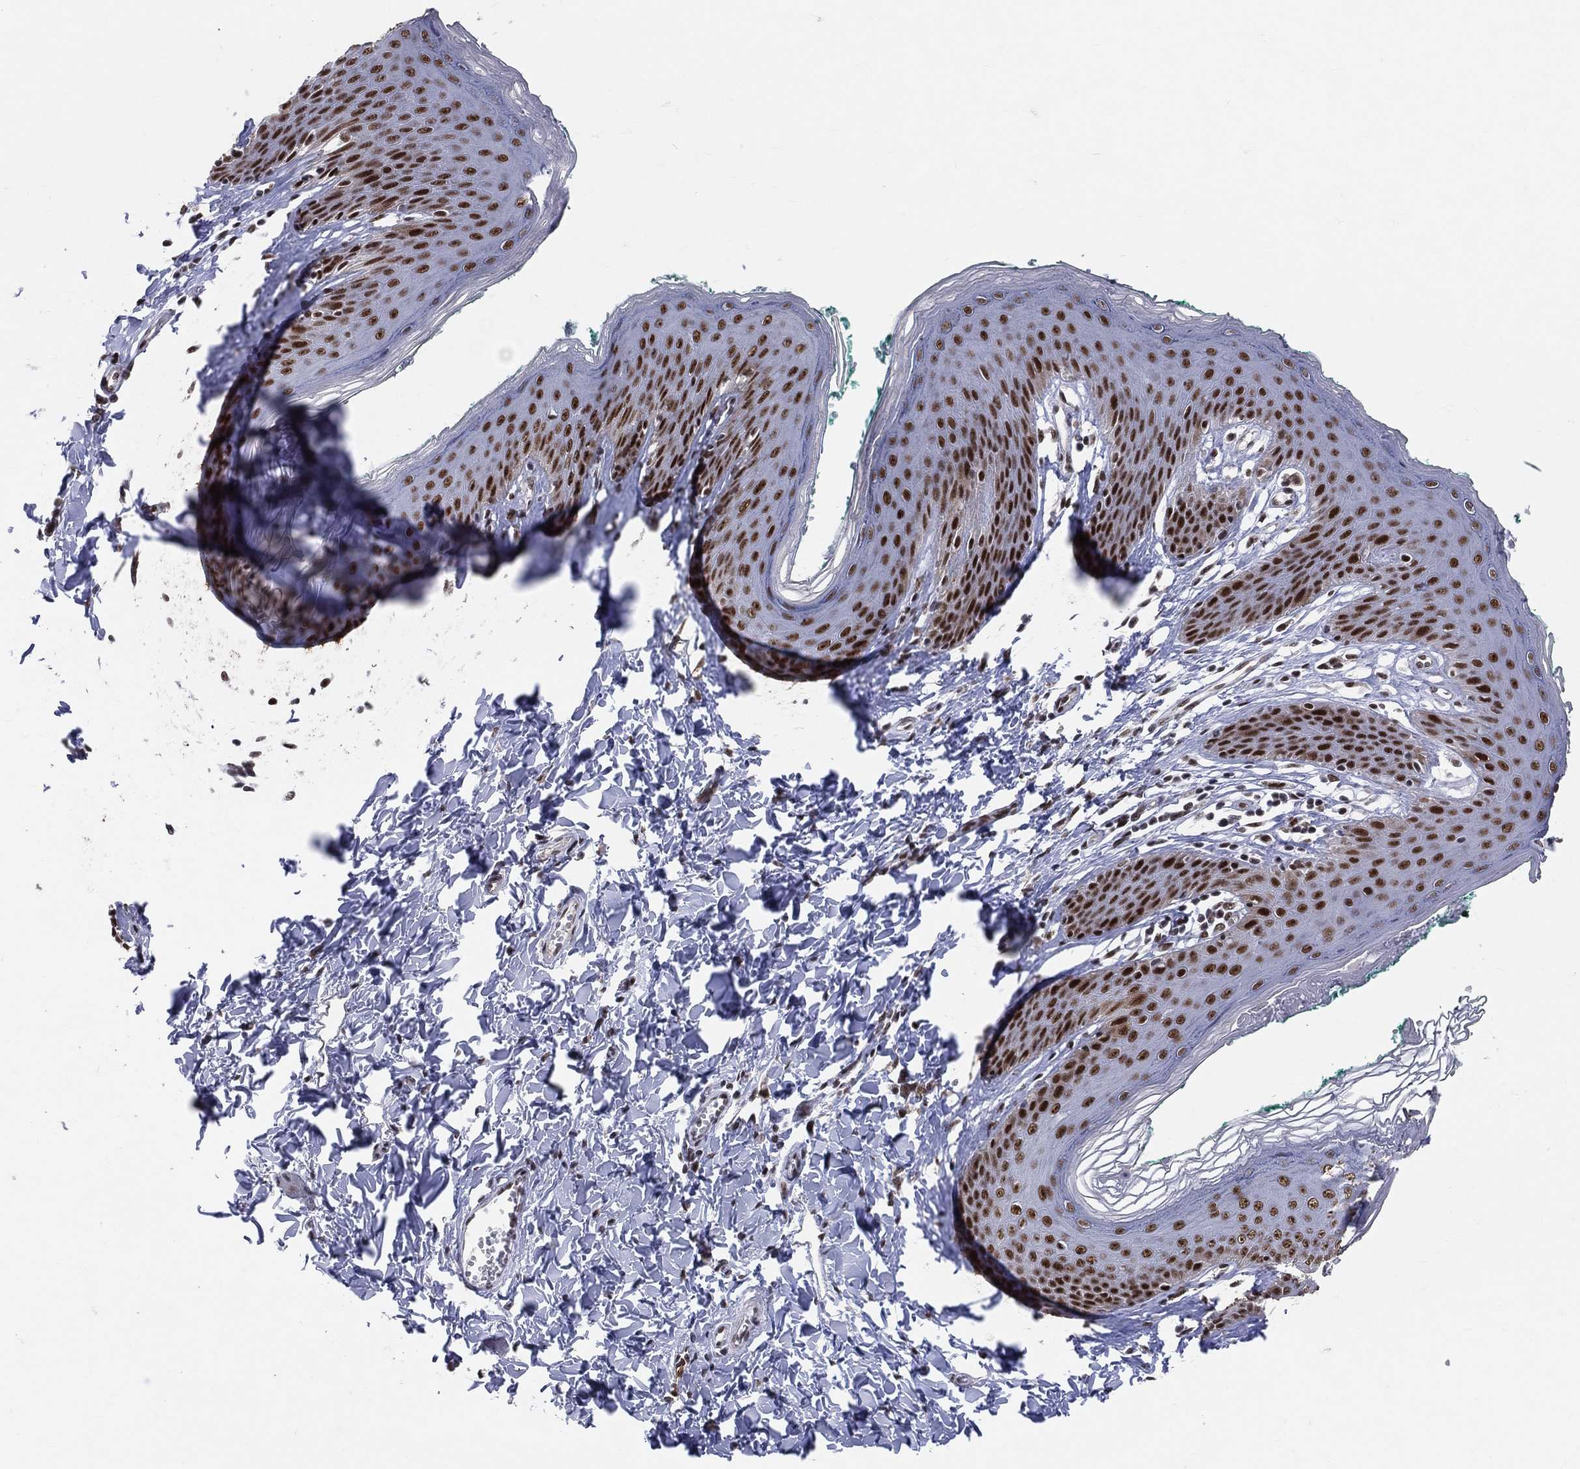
{"staining": {"intensity": "strong", "quantity": ">75%", "location": "nuclear"}, "tissue": "skin", "cell_type": "Epidermal cells", "image_type": "normal", "snomed": [{"axis": "morphology", "description": "Normal tissue, NOS"}, {"axis": "topography", "description": "Vulva"}], "caption": "Protein expression analysis of unremarkable human skin reveals strong nuclear staining in about >75% of epidermal cells. Using DAB (brown) and hematoxylin (blue) stains, captured at high magnification using brightfield microscopy.", "gene": "CDK7", "patient": {"sex": "female", "age": 66}}